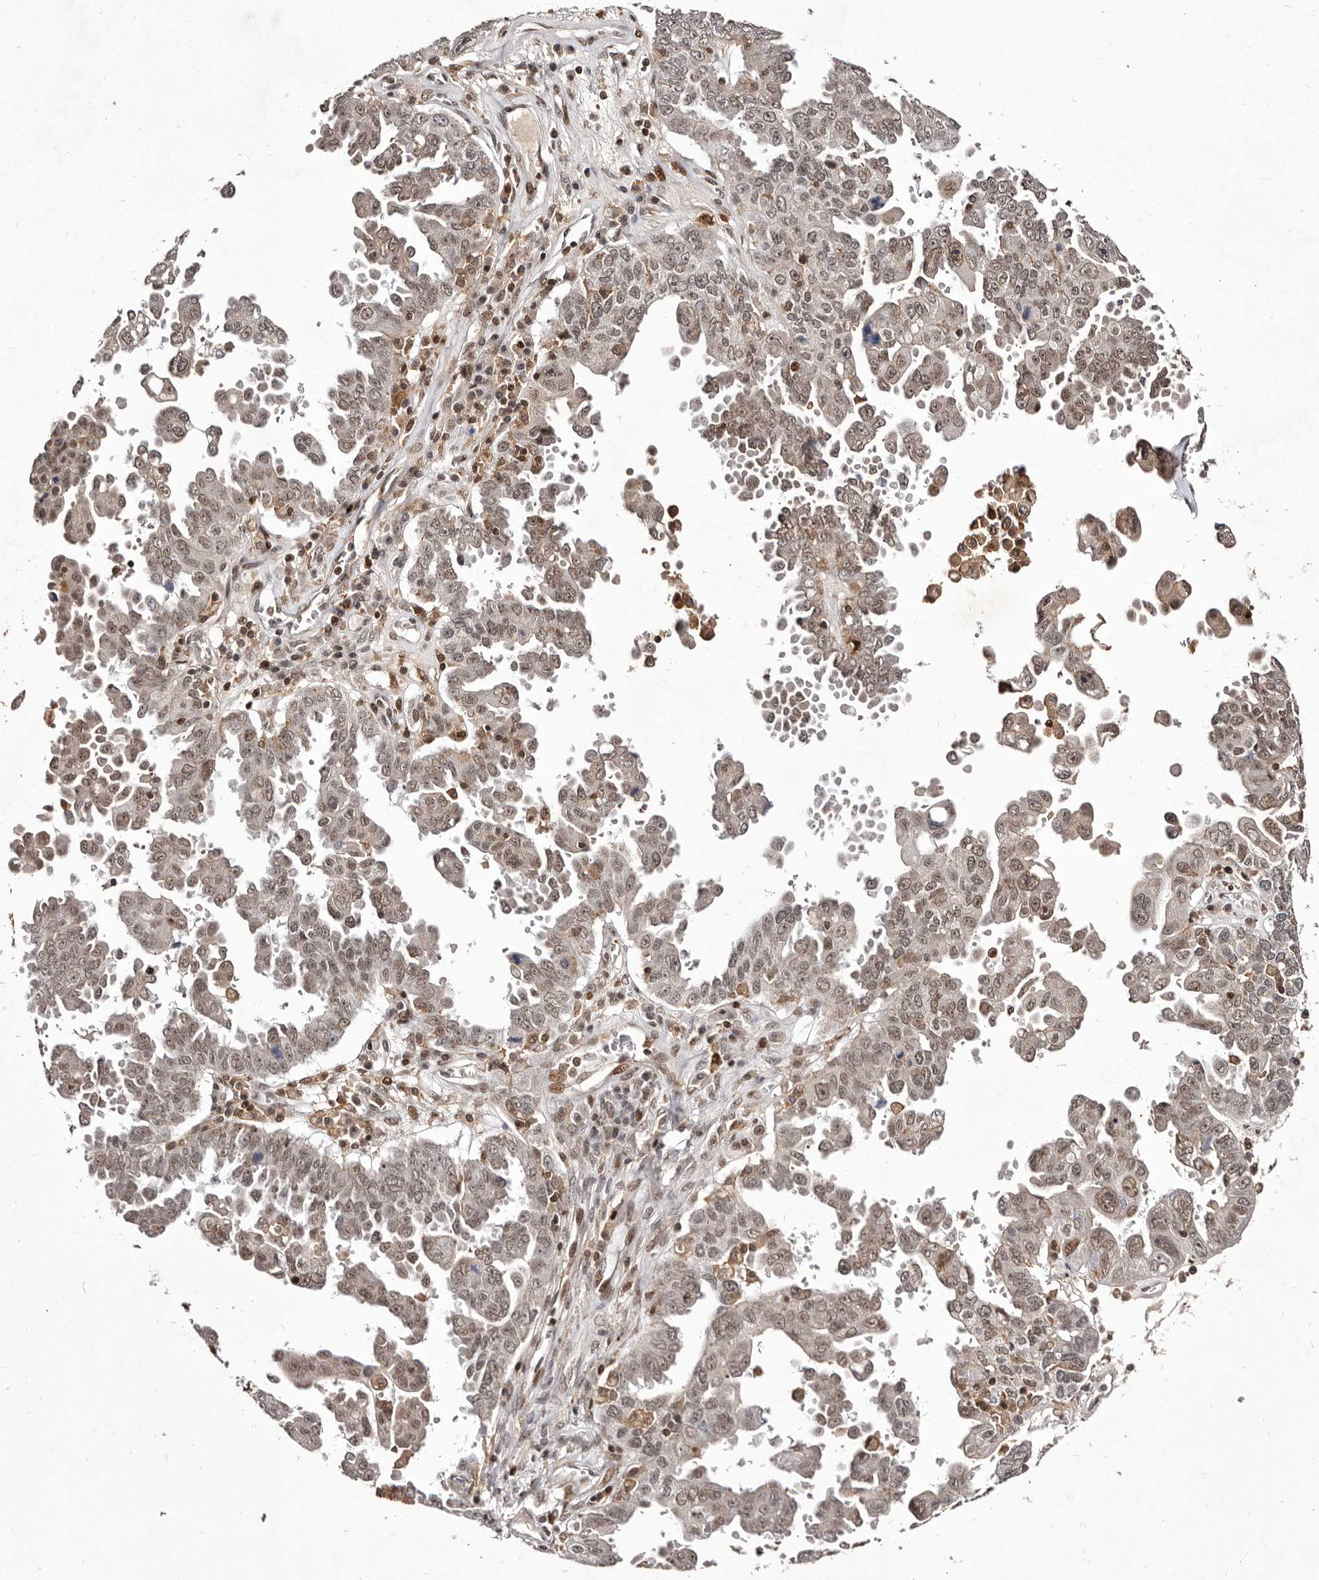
{"staining": {"intensity": "weak", "quantity": "25%-75%", "location": "nuclear"}, "tissue": "ovarian cancer", "cell_type": "Tumor cells", "image_type": "cancer", "snomed": [{"axis": "morphology", "description": "Carcinoma, endometroid"}, {"axis": "topography", "description": "Ovary"}], "caption": "Weak nuclear staining for a protein is present in about 25%-75% of tumor cells of ovarian cancer using immunohistochemistry (IHC).", "gene": "FBXO5", "patient": {"sex": "female", "age": 62}}